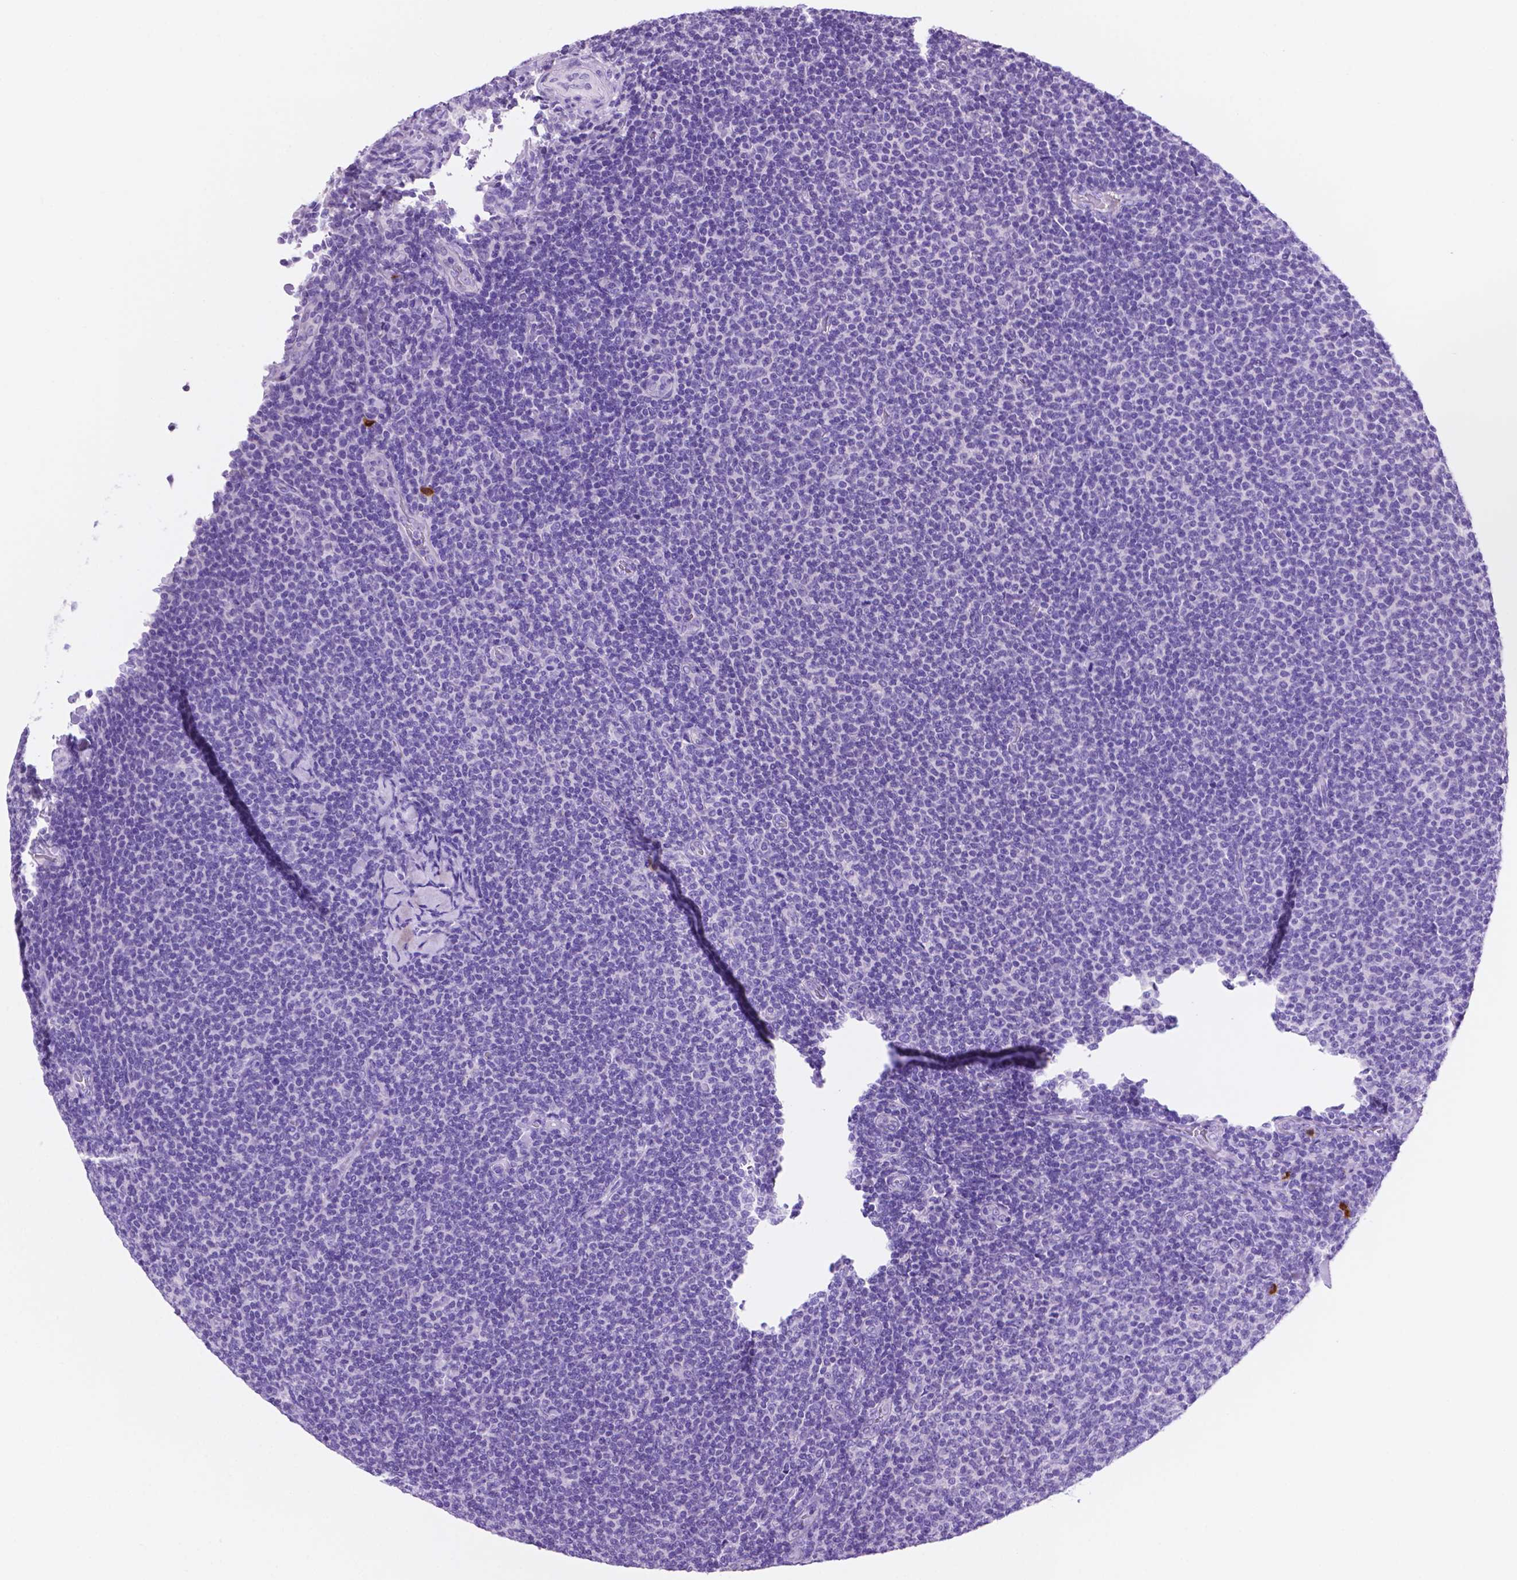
{"staining": {"intensity": "negative", "quantity": "none", "location": "none"}, "tissue": "lymphoma", "cell_type": "Tumor cells", "image_type": "cancer", "snomed": [{"axis": "morphology", "description": "Malignant lymphoma, non-Hodgkin's type, Low grade"}, {"axis": "topography", "description": "Lymph node"}], "caption": "Micrograph shows no protein positivity in tumor cells of lymphoma tissue.", "gene": "FOXB2", "patient": {"sex": "male", "age": 52}}